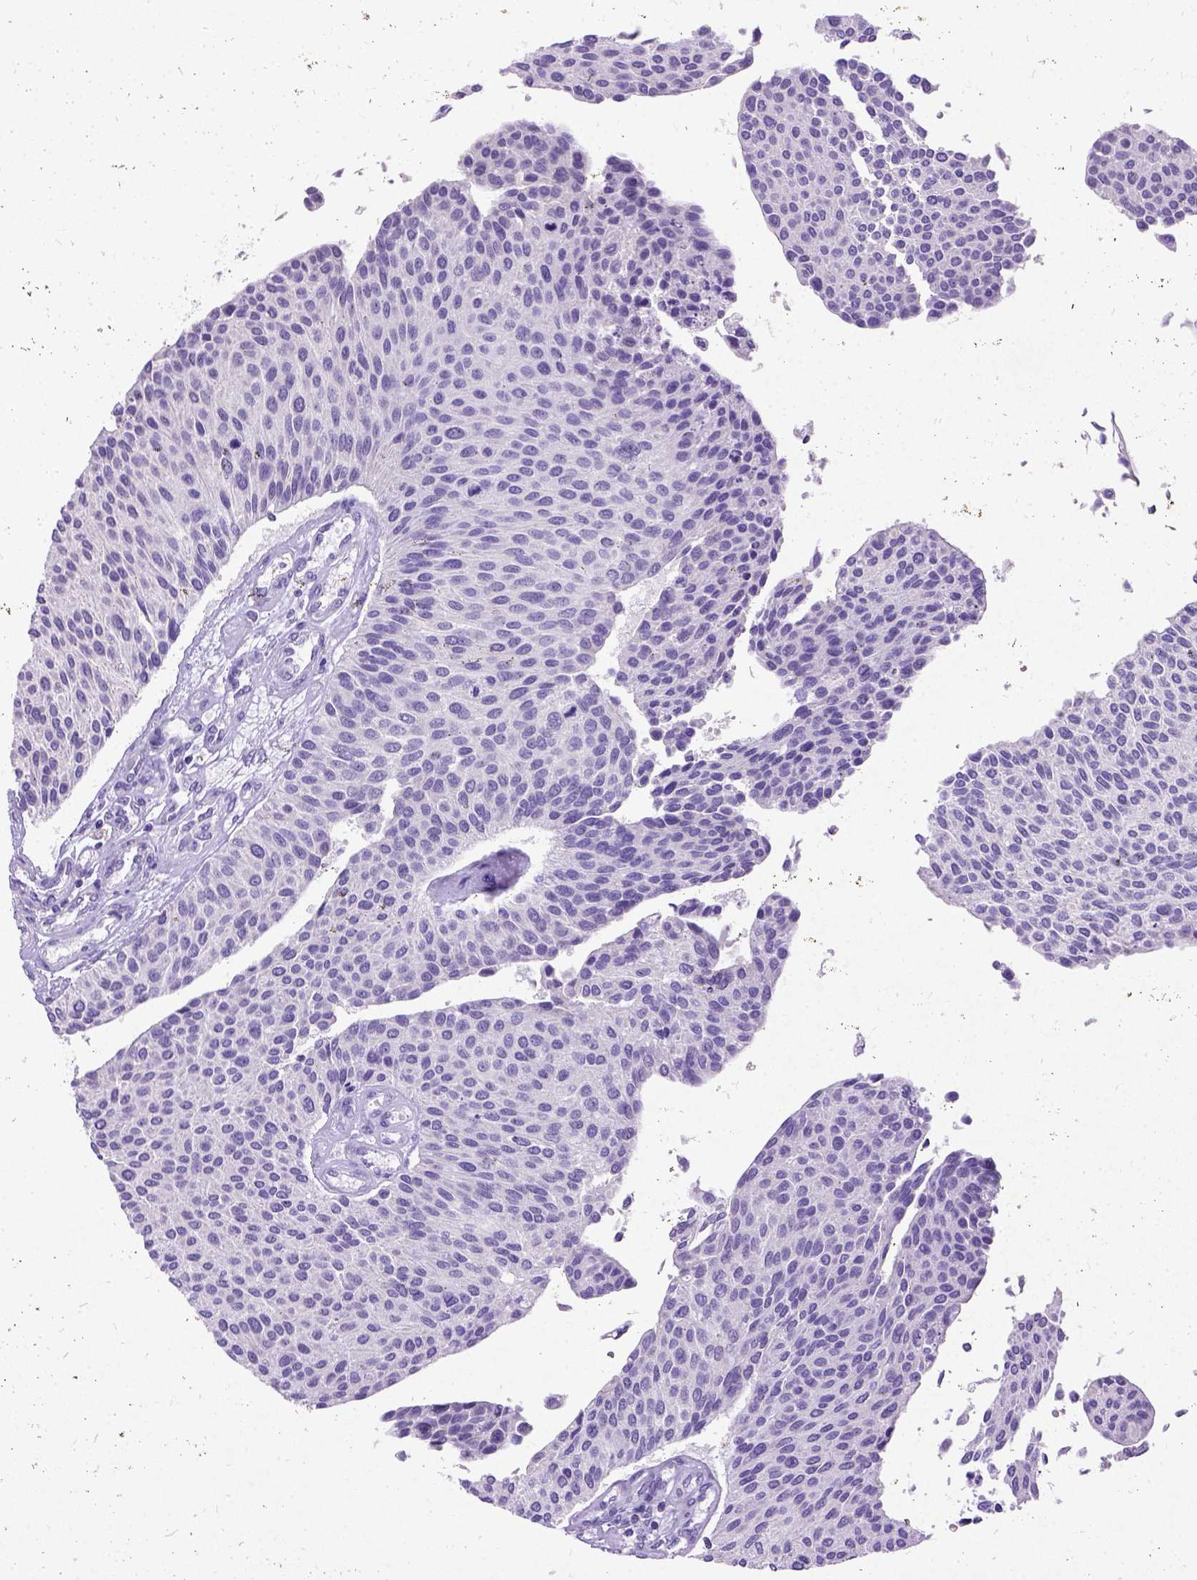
{"staining": {"intensity": "negative", "quantity": "none", "location": "none"}, "tissue": "urothelial cancer", "cell_type": "Tumor cells", "image_type": "cancer", "snomed": [{"axis": "morphology", "description": "Urothelial carcinoma, NOS"}, {"axis": "topography", "description": "Urinary bladder"}], "caption": "Tumor cells show no significant positivity in transitional cell carcinoma.", "gene": "NEUROD4", "patient": {"sex": "male", "age": 55}}